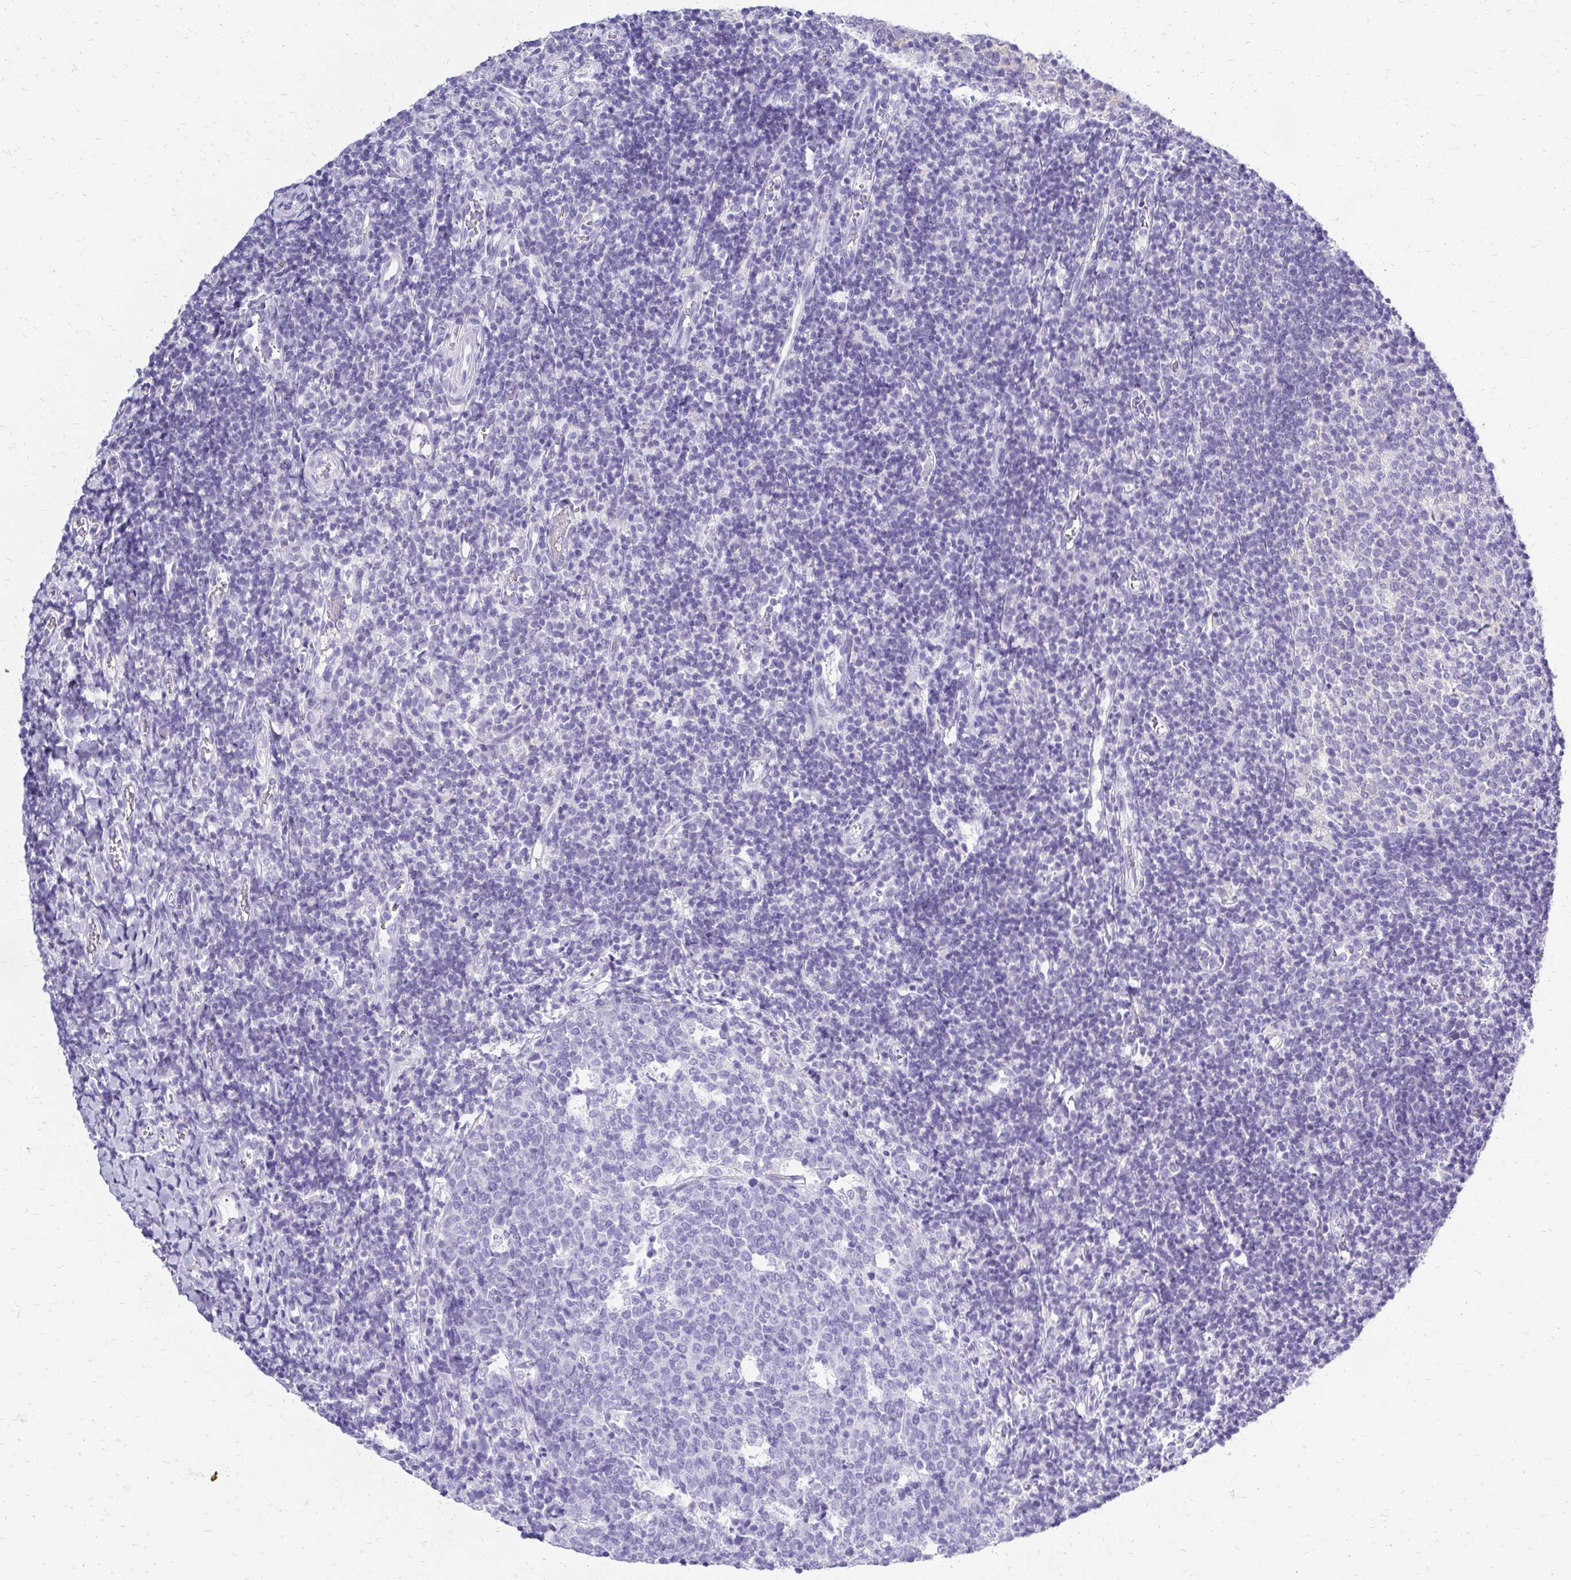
{"staining": {"intensity": "negative", "quantity": "none", "location": "none"}, "tissue": "tonsil", "cell_type": "Germinal center cells", "image_type": "normal", "snomed": [{"axis": "morphology", "description": "Normal tissue, NOS"}, {"axis": "topography", "description": "Tonsil"}], "caption": "An image of tonsil stained for a protein reveals no brown staining in germinal center cells.", "gene": "SLC32A1", "patient": {"sex": "female", "age": 10}}